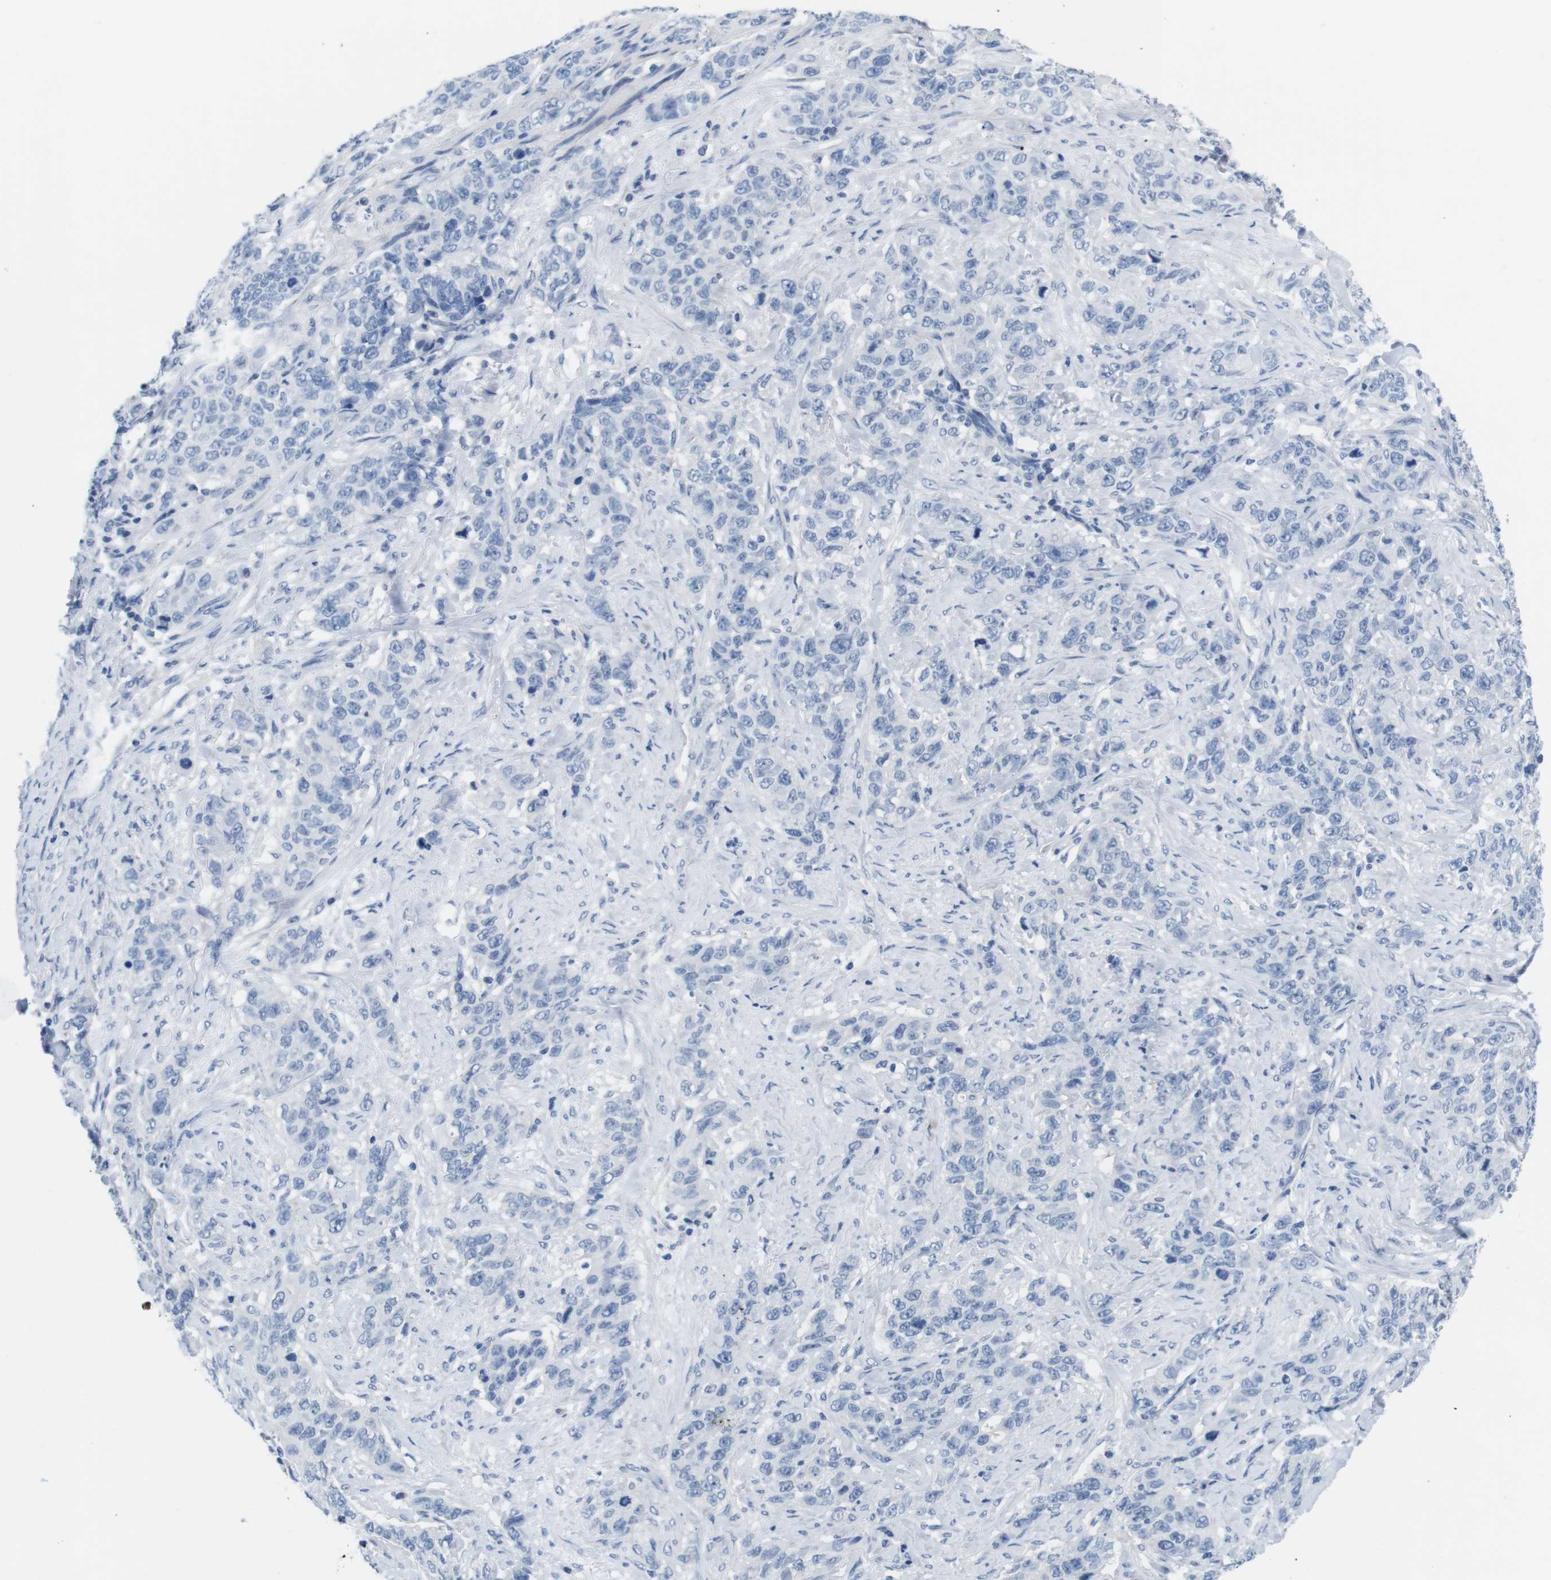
{"staining": {"intensity": "negative", "quantity": "none", "location": "none"}, "tissue": "stomach cancer", "cell_type": "Tumor cells", "image_type": "cancer", "snomed": [{"axis": "morphology", "description": "Adenocarcinoma, NOS"}, {"axis": "topography", "description": "Stomach"}], "caption": "Immunohistochemical staining of stomach cancer (adenocarcinoma) shows no significant expression in tumor cells.", "gene": "MAP6", "patient": {"sex": "male", "age": 48}}